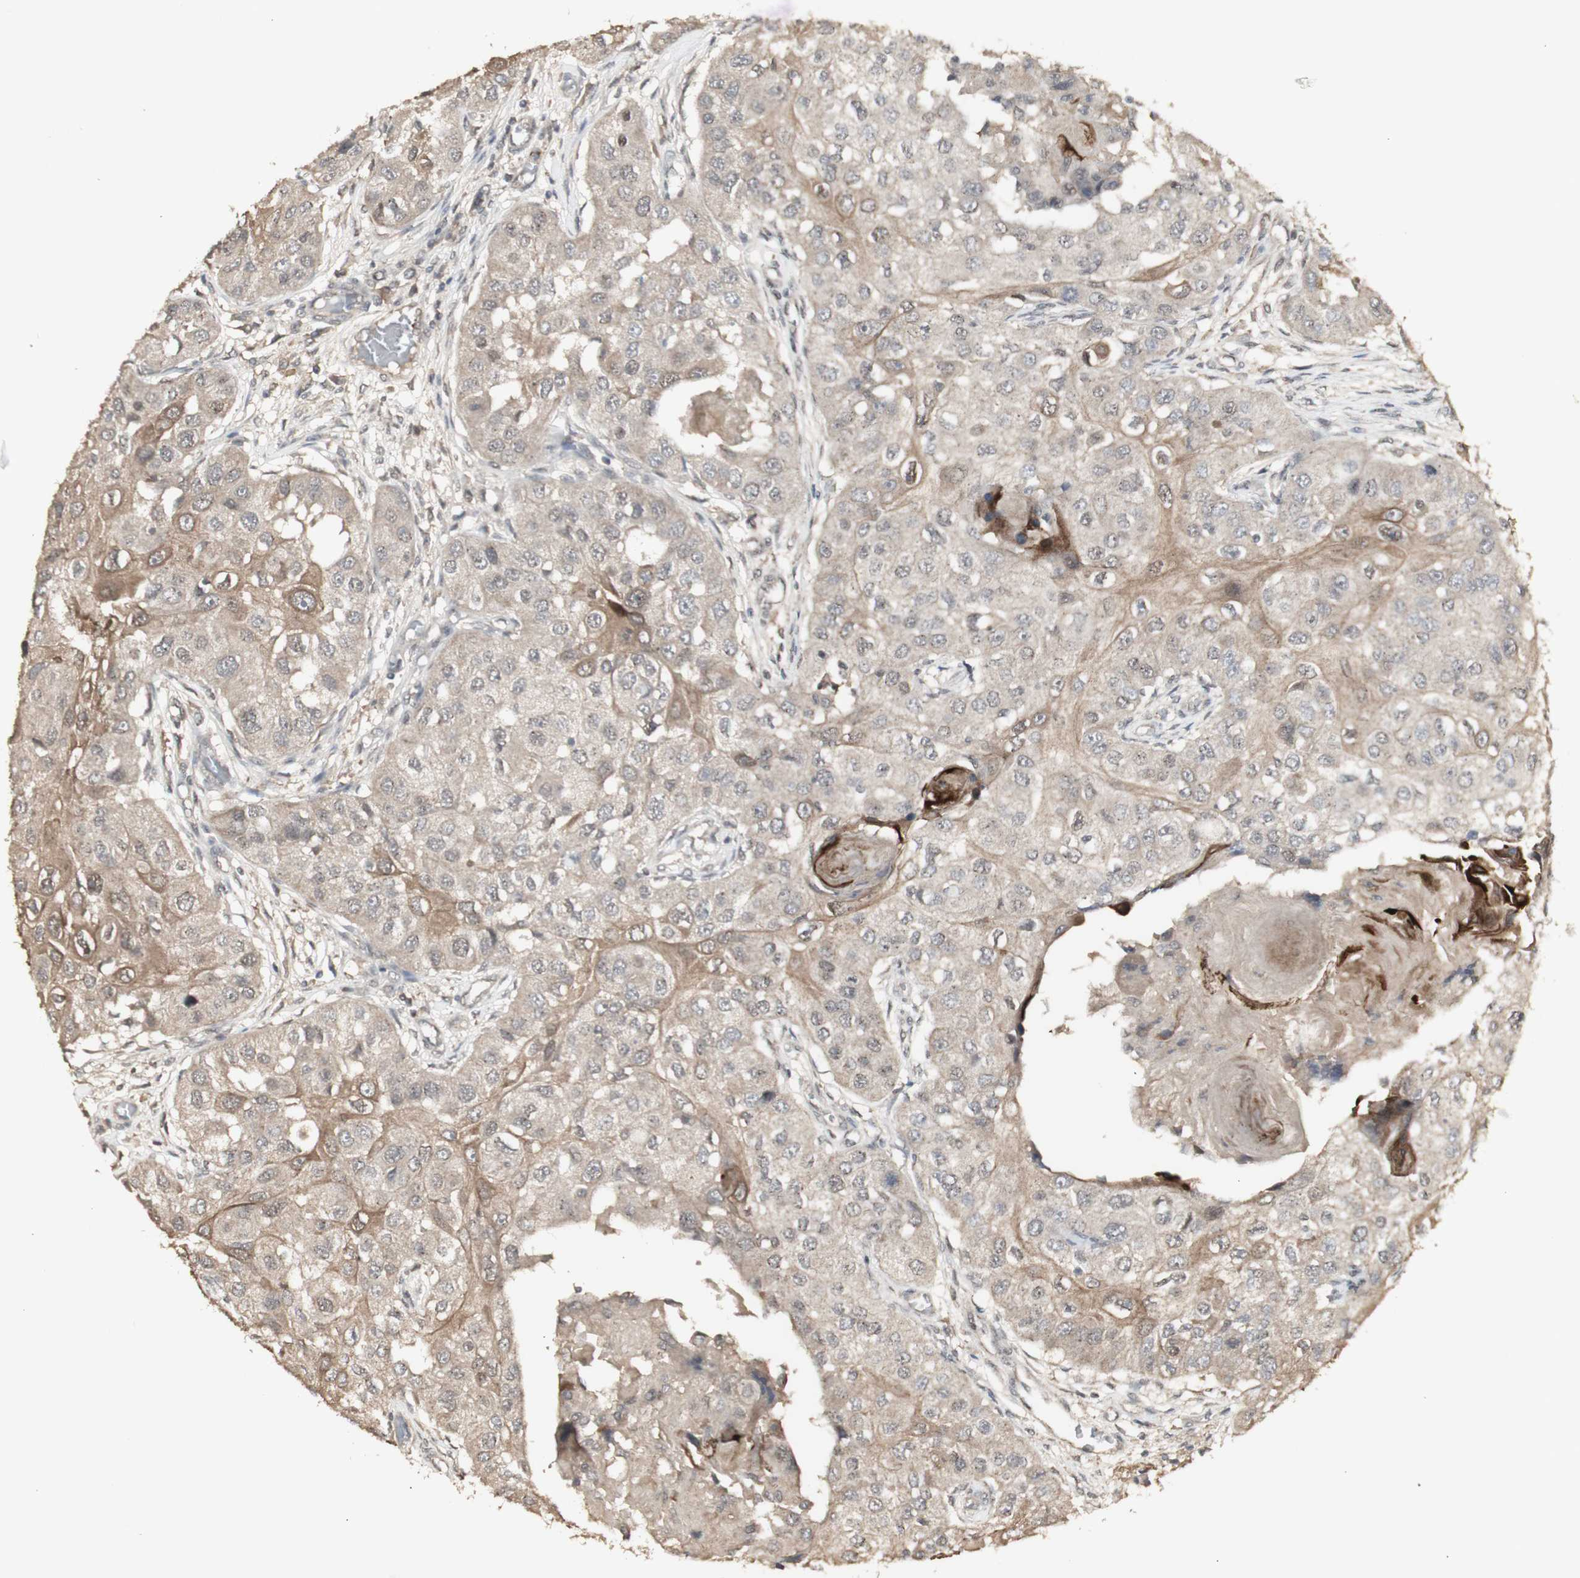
{"staining": {"intensity": "weak", "quantity": ">75%", "location": "cytoplasmic/membranous"}, "tissue": "head and neck cancer", "cell_type": "Tumor cells", "image_type": "cancer", "snomed": [{"axis": "morphology", "description": "Normal tissue, NOS"}, {"axis": "morphology", "description": "Squamous cell carcinoma, NOS"}, {"axis": "topography", "description": "Skeletal muscle"}, {"axis": "topography", "description": "Head-Neck"}], "caption": "A high-resolution micrograph shows immunohistochemistry staining of squamous cell carcinoma (head and neck), which reveals weak cytoplasmic/membranous staining in approximately >75% of tumor cells. The protein of interest is stained brown, and the nuclei are stained in blue (DAB IHC with brightfield microscopy, high magnification).", "gene": "ALOX12", "patient": {"sex": "male", "age": 51}}